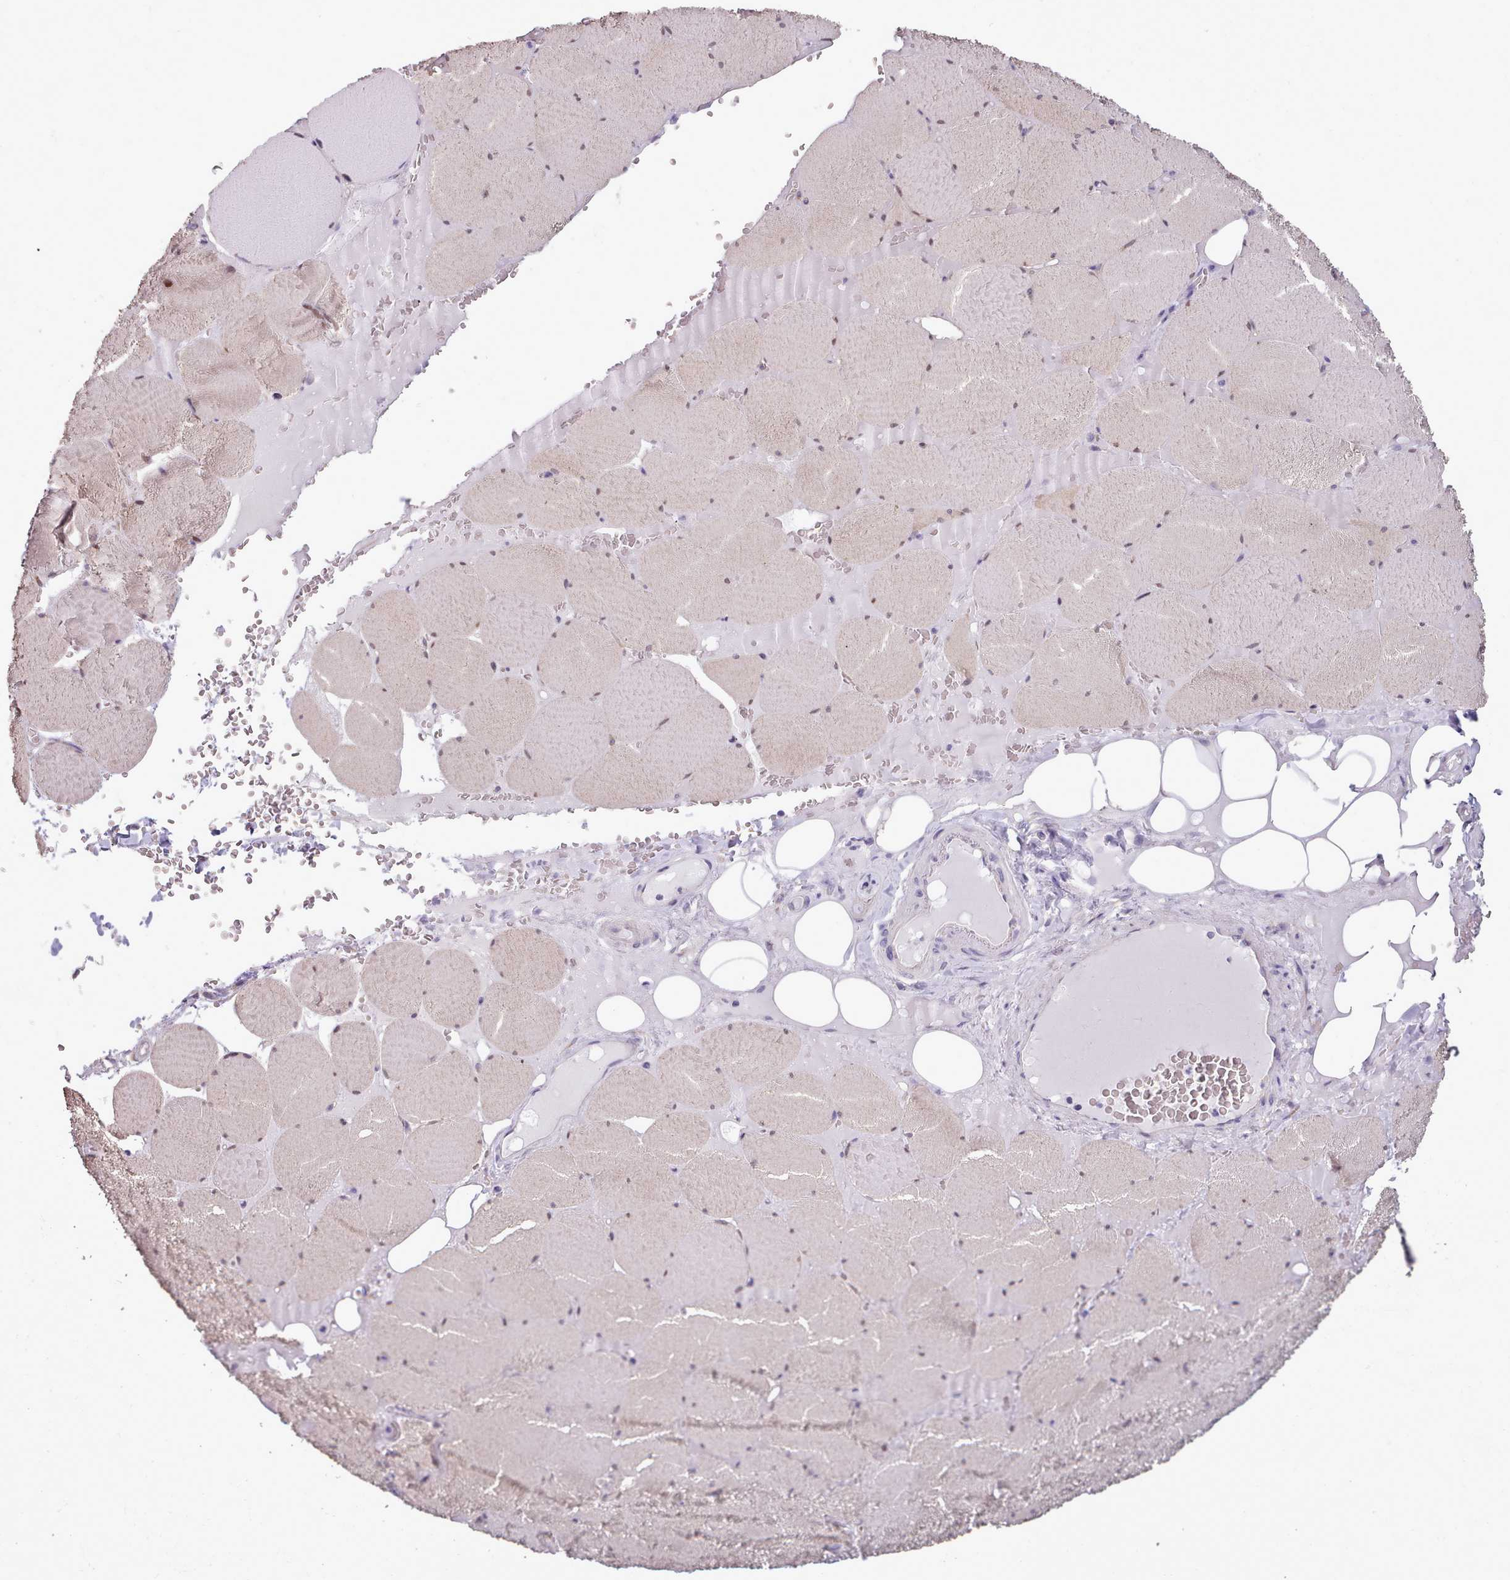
{"staining": {"intensity": "weak", "quantity": "25%-75%", "location": "nuclear"}, "tissue": "skeletal muscle", "cell_type": "Myocytes", "image_type": "normal", "snomed": [{"axis": "morphology", "description": "Normal tissue, NOS"}, {"axis": "topography", "description": "Skeletal muscle"}, {"axis": "topography", "description": "Head-Neck"}], "caption": "Skeletal muscle was stained to show a protein in brown. There is low levels of weak nuclear expression in approximately 25%-75% of myocytes. The staining was performed using DAB (3,3'-diaminobenzidine) to visualize the protein expression in brown, while the nuclei were stained in blue with hematoxylin (Magnification: 20x).", "gene": "DPF1", "patient": {"sex": "male", "age": 66}}